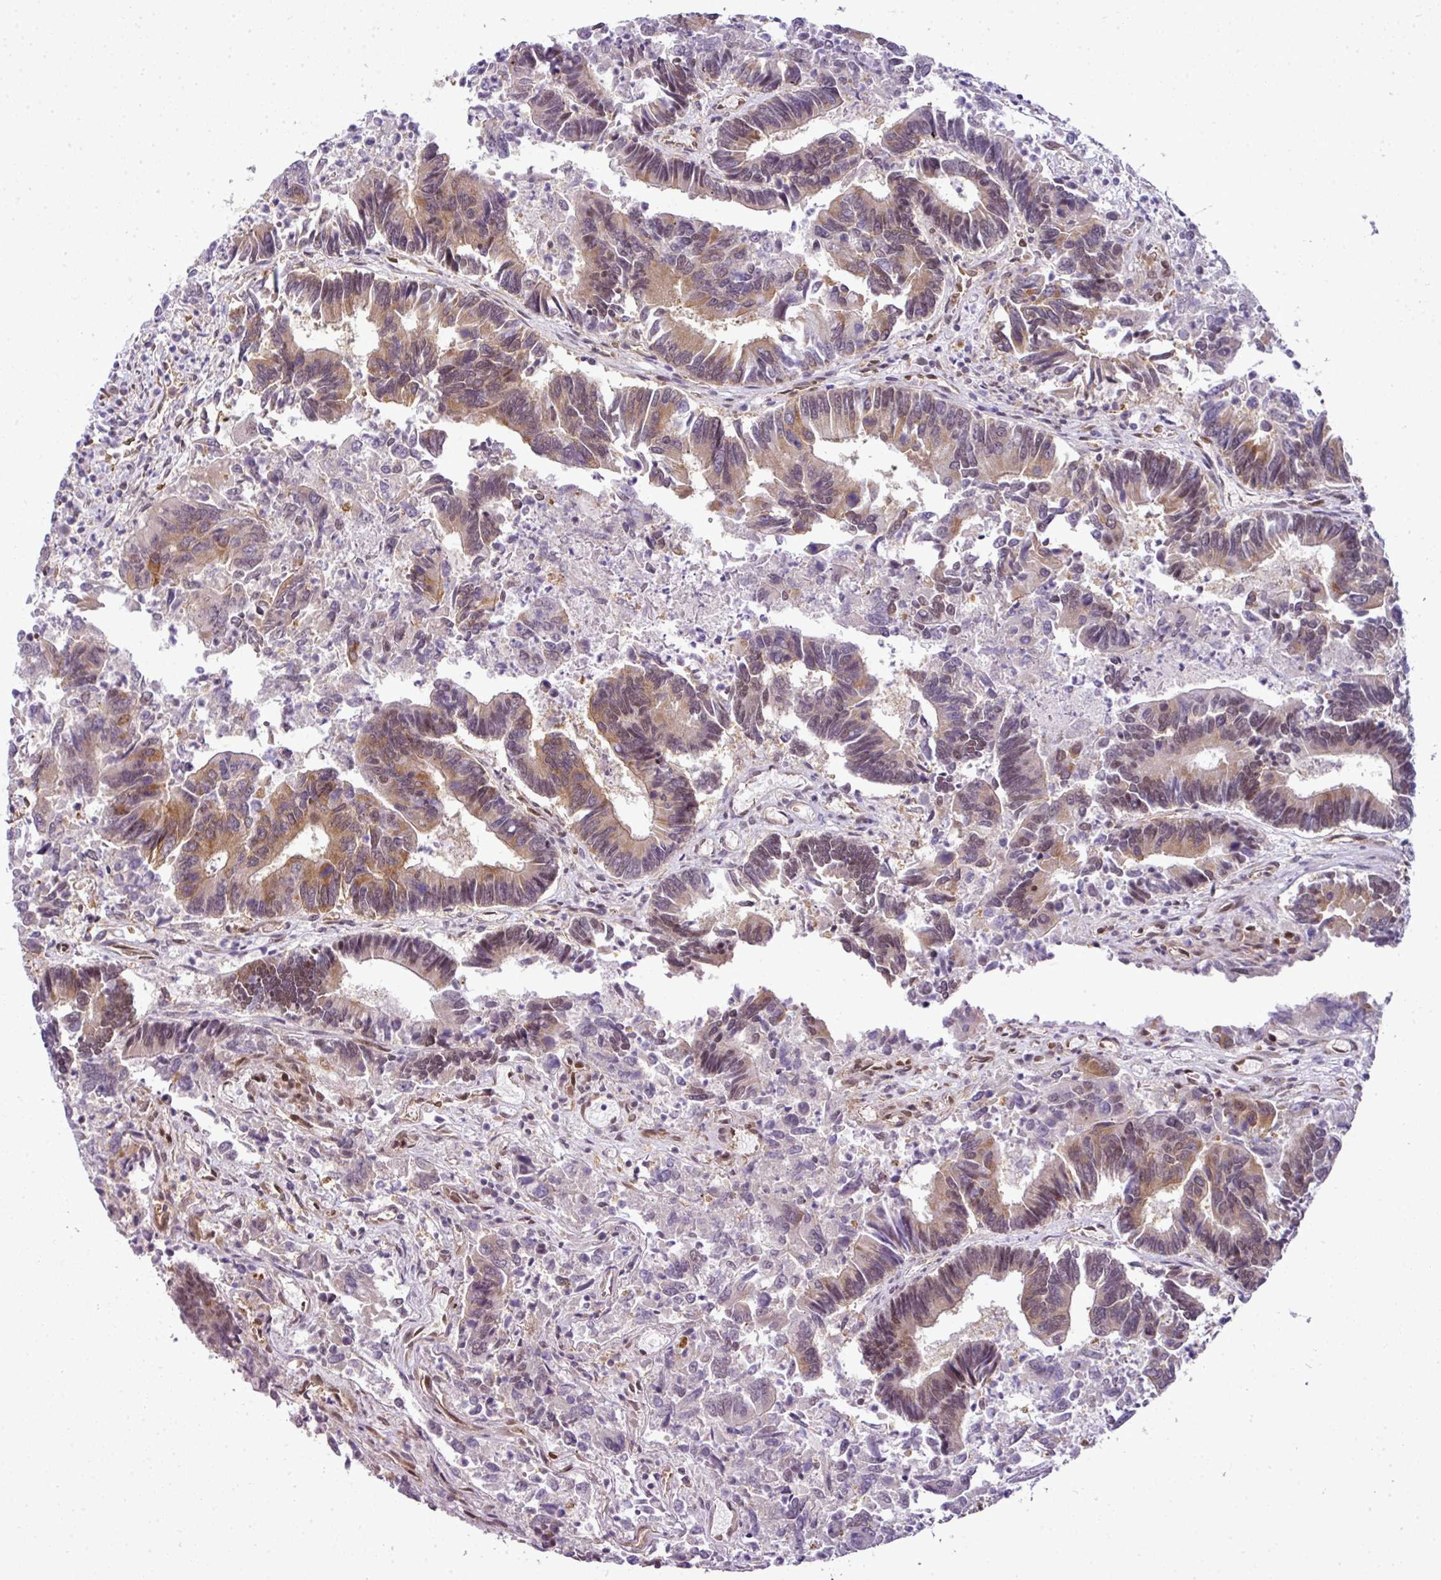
{"staining": {"intensity": "moderate", "quantity": ">75%", "location": "cytoplasmic/membranous"}, "tissue": "colorectal cancer", "cell_type": "Tumor cells", "image_type": "cancer", "snomed": [{"axis": "morphology", "description": "Adenocarcinoma, NOS"}, {"axis": "topography", "description": "Colon"}], "caption": "This micrograph exhibits colorectal cancer stained with immunohistochemistry (IHC) to label a protein in brown. The cytoplasmic/membranous of tumor cells show moderate positivity for the protein. Nuclei are counter-stained blue.", "gene": "RBM4B", "patient": {"sex": "female", "age": 67}}